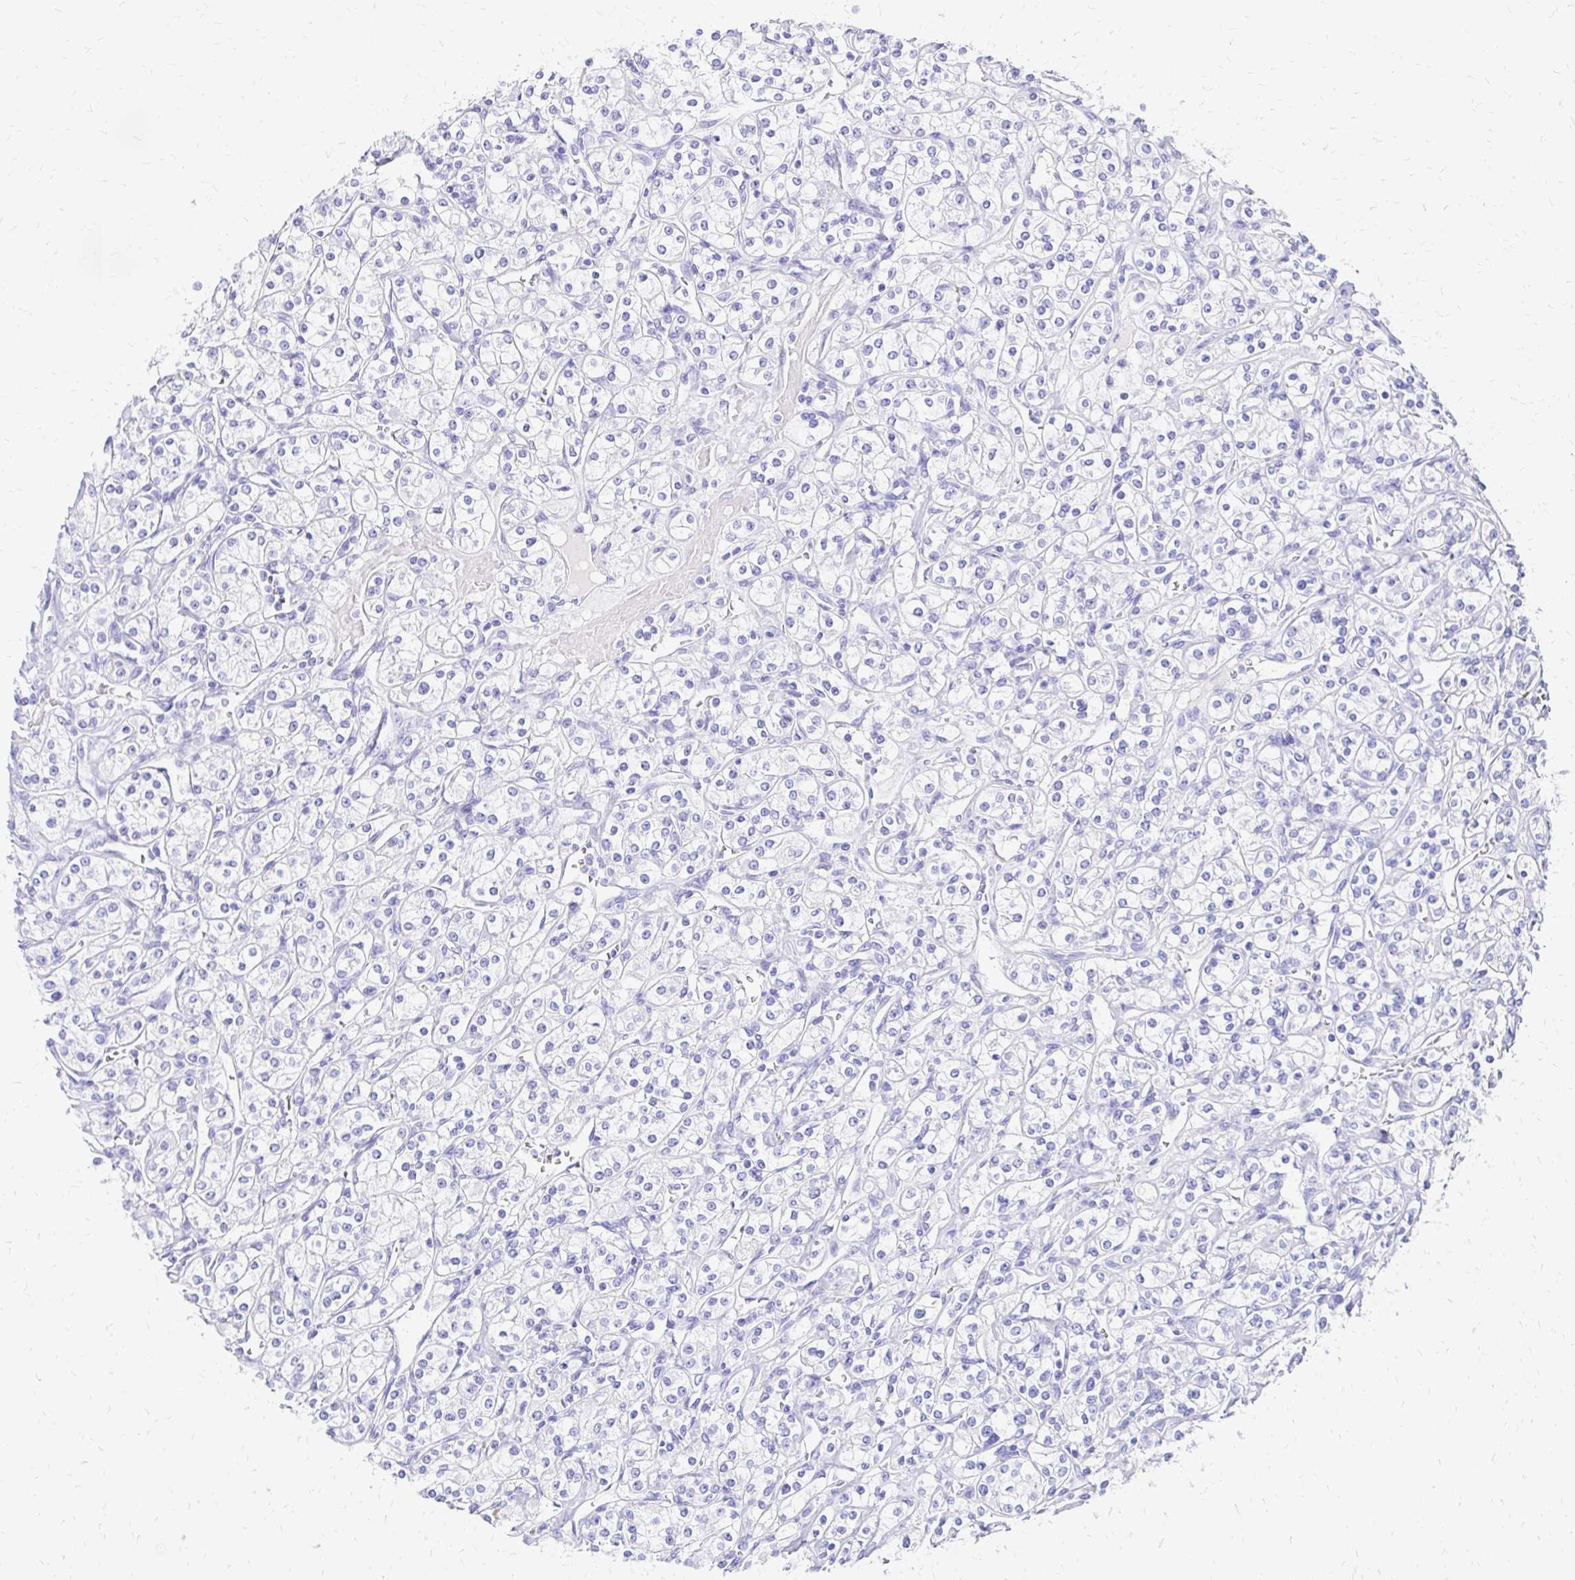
{"staining": {"intensity": "negative", "quantity": "none", "location": "none"}, "tissue": "renal cancer", "cell_type": "Tumor cells", "image_type": "cancer", "snomed": [{"axis": "morphology", "description": "Adenocarcinoma, NOS"}, {"axis": "topography", "description": "Kidney"}], "caption": "This is a micrograph of IHC staining of adenocarcinoma (renal), which shows no staining in tumor cells.", "gene": "S100G", "patient": {"sex": "male", "age": 77}}